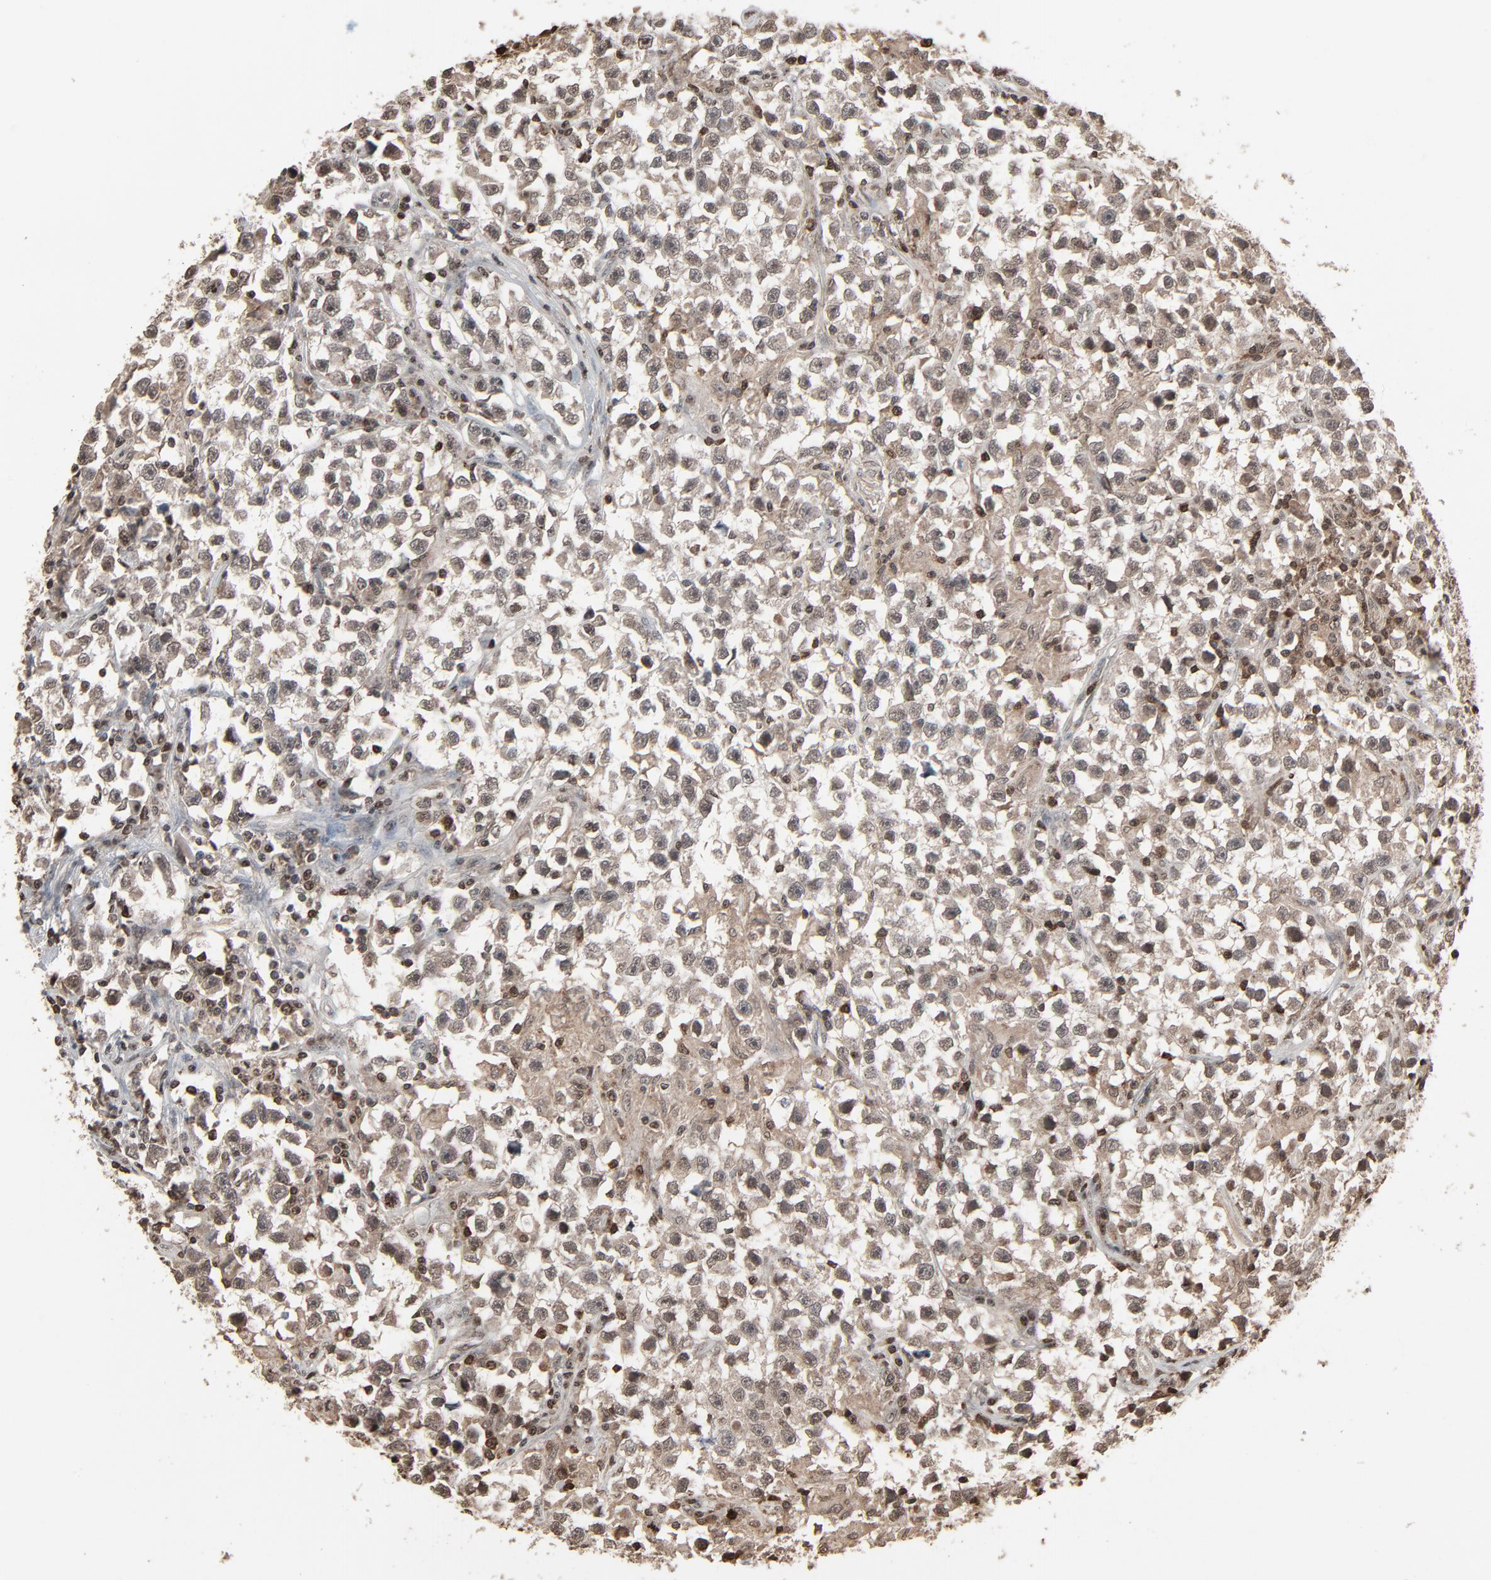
{"staining": {"intensity": "weak", "quantity": ">75%", "location": "cytoplasmic/membranous,nuclear"}, "tissue": "testis cancer", "cell_type": "Tumor cells", "image_type": "cancer", "snomed": [{"axis": "morphology", "description": "Seminoma, NOS"}, {"axis": "topography", "description": "Testis"}], "caption": "Tumor cells show low levels of weak cytoplasmic/membranous and nuclear expression in approximately >75% of cells in human seminoma (testis).", "gene": "RPS6KA3", "patient": {"sex": "male", "age": 33}}